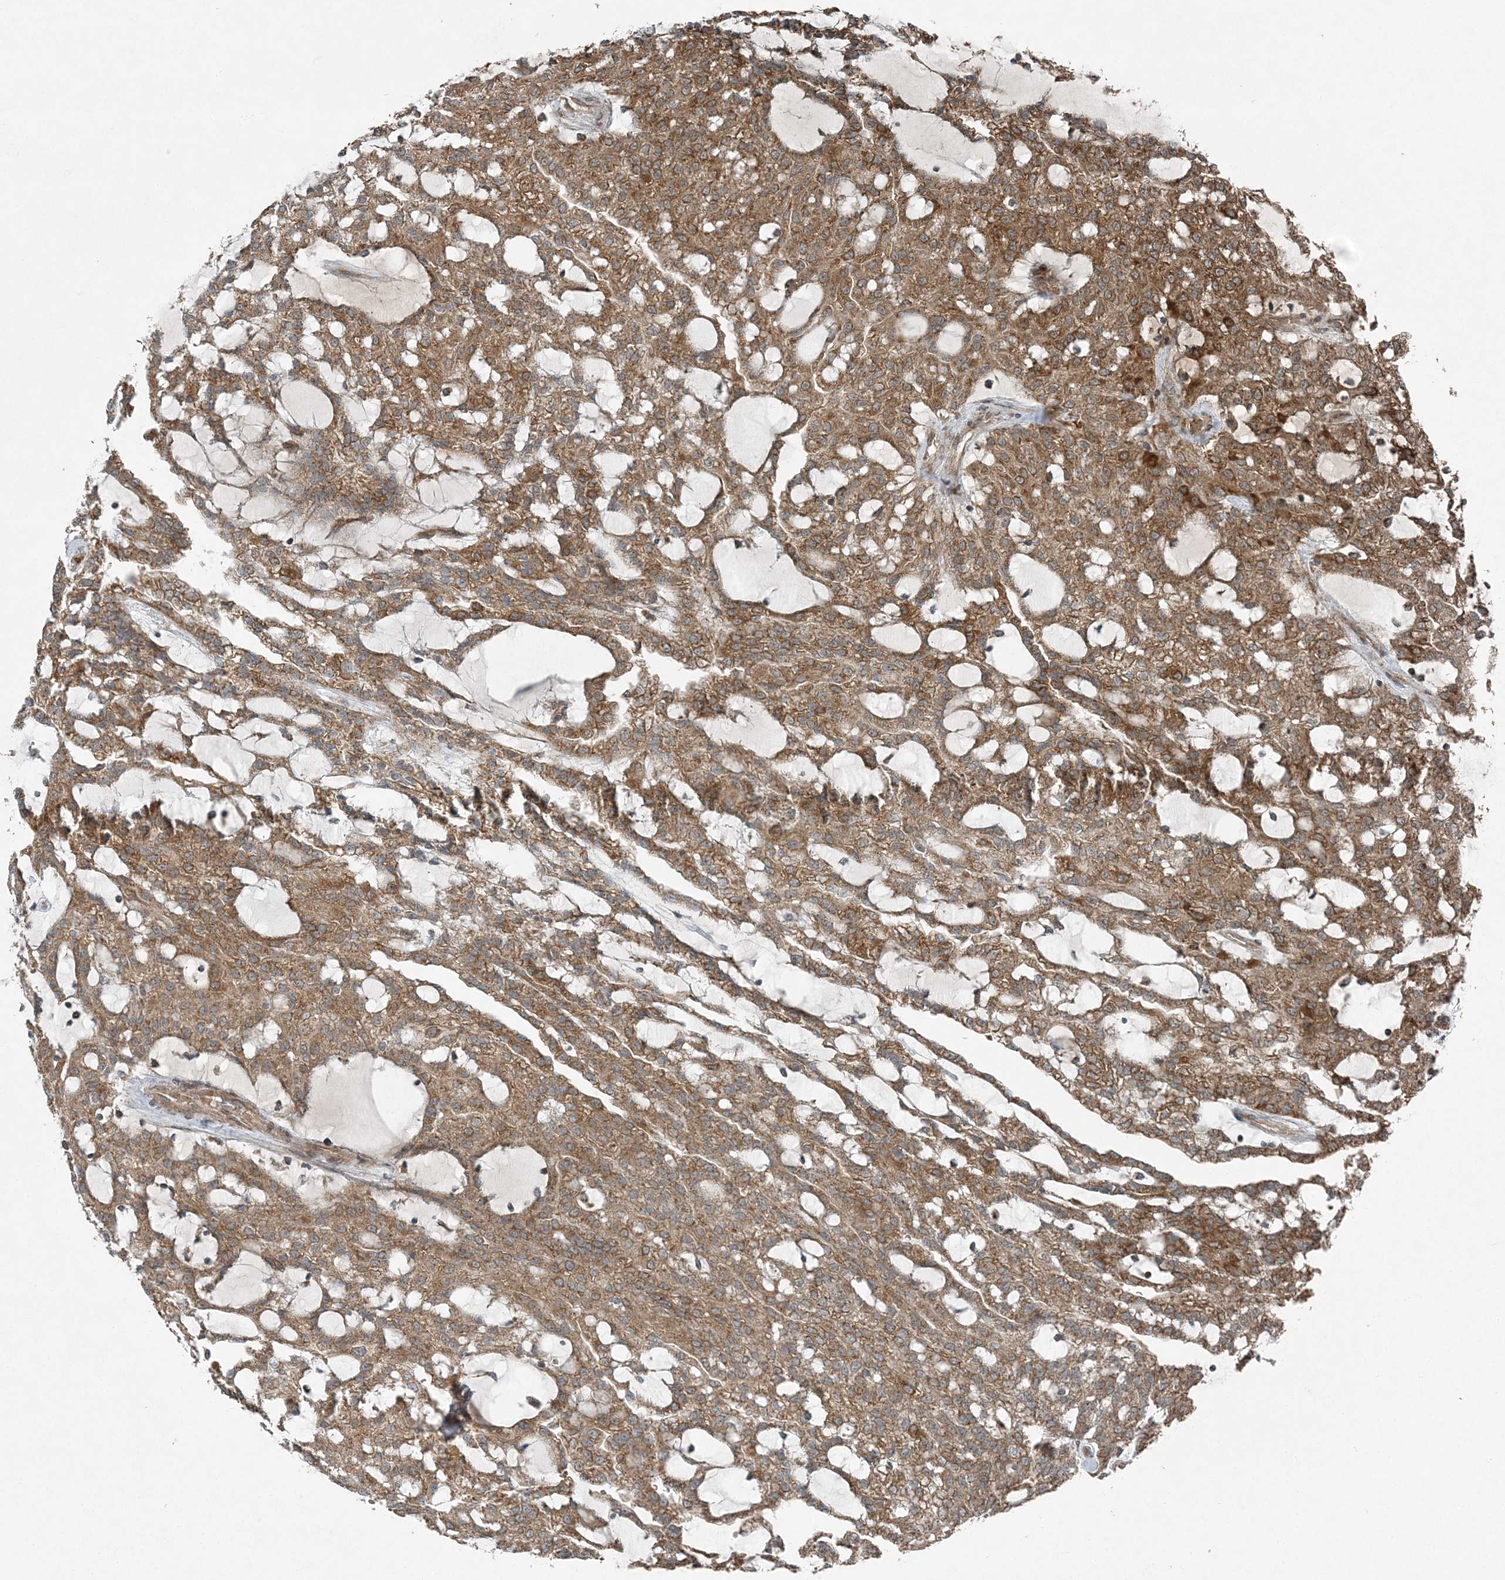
{"staining": {"intensity": "moderate", "quantity": ">75%", "location": "cytoplasmic/membranous"}, "tissue": "renal cancer", "cell_type": "Tumor cells", "image_type": "cancer", "snomed": [{"axis": "morphology", "description": "Adenocarcinoma, NOS"}, {"axis": "topography", "description": "Kidney"}], "caption": "Immunohistochemistry (IHC) micrograph of neoplastic tissue: human adenocarcinoma (renal) stained using IHC reveals medium levels of moderate protein expression localized specifically in the cytoplasmic/membranous of tumor cells, appearing as a cytoplasmic/membranous brown color.", "gene": "COPS7B", "patient": {"sex": "male", "age": 63}}